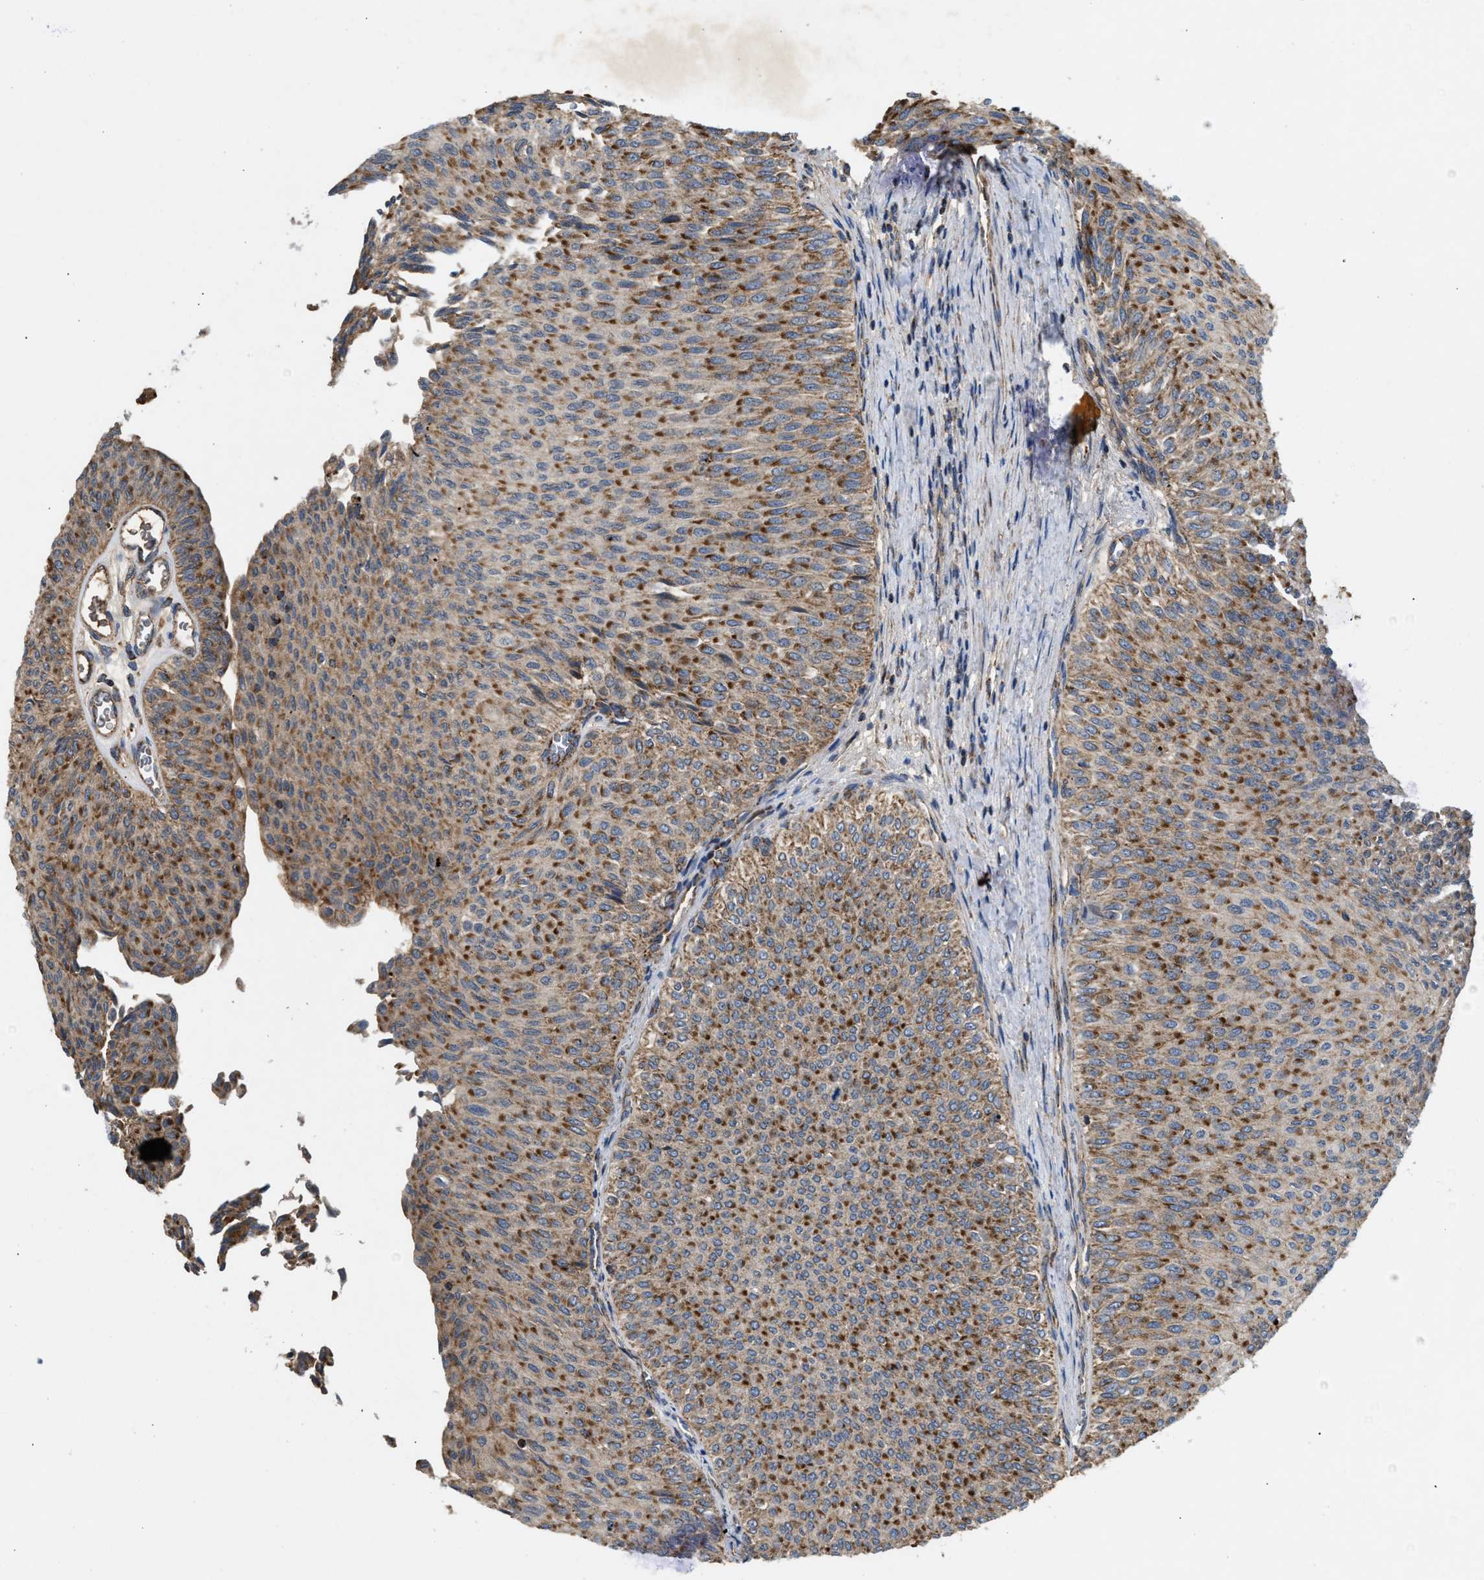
{"staining": {"intensity": "moderate", "quantity": ">75%", "location": "cytoplasmic/membranous"}, "tissue": "urothelial cancer", "cell_type": "Tumor cells", "image_type": "cancer", "snomed": [{"axis": "morphology", "description": "Urothelial carcinoma, Low grade"}, {"axis": "topography", "description": "Urinary bladder"}], "caption": "Tumor cells show moderate cytoplasmic/membranous expression in about >75% of cells in urothelial cancer.", "gene": "TACO1", "patient": {"sex": "male", "age": 78}}